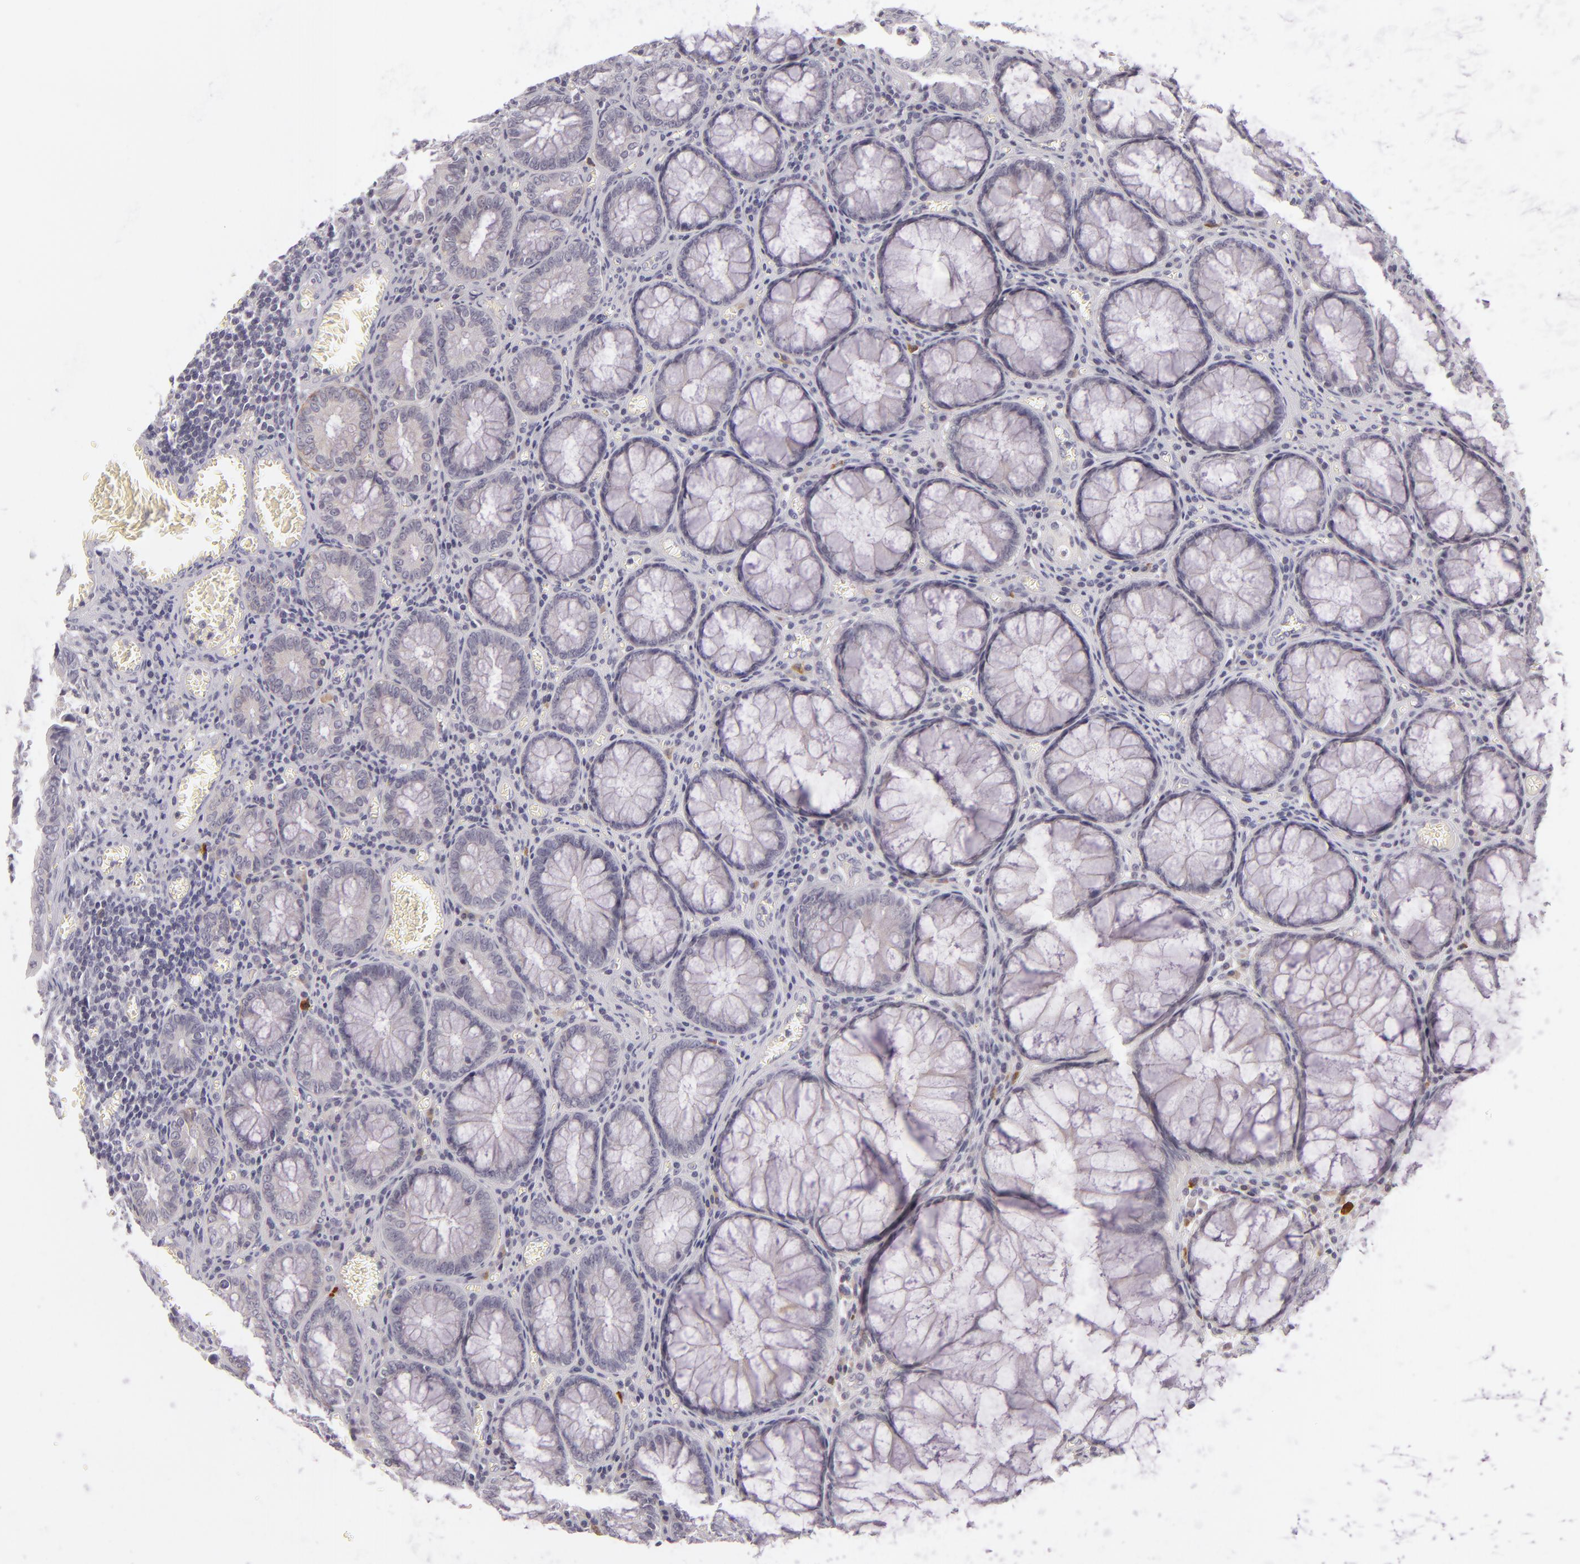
{"staining": {"intensity": "negative", "quantity": "none", "location": "none"}, "tissue": "colorectal cancer", "cell_type": "Tumor cells", "image_type": "cancer", "snomed": [{"axis": "morphology", "description": "Adenocarcinoma, NOS"}, {"axis": "topography", "description": "Rectum"}], "caption": "Immunohistochemical staining of colorectal cancer demonstrates no significant expression in tumor cells. (Immunohistochemistry (ihc), brightfield microscopy, high magnification).", "gene": "DAG1", "patient": {"sex": "female", "age": 98}}